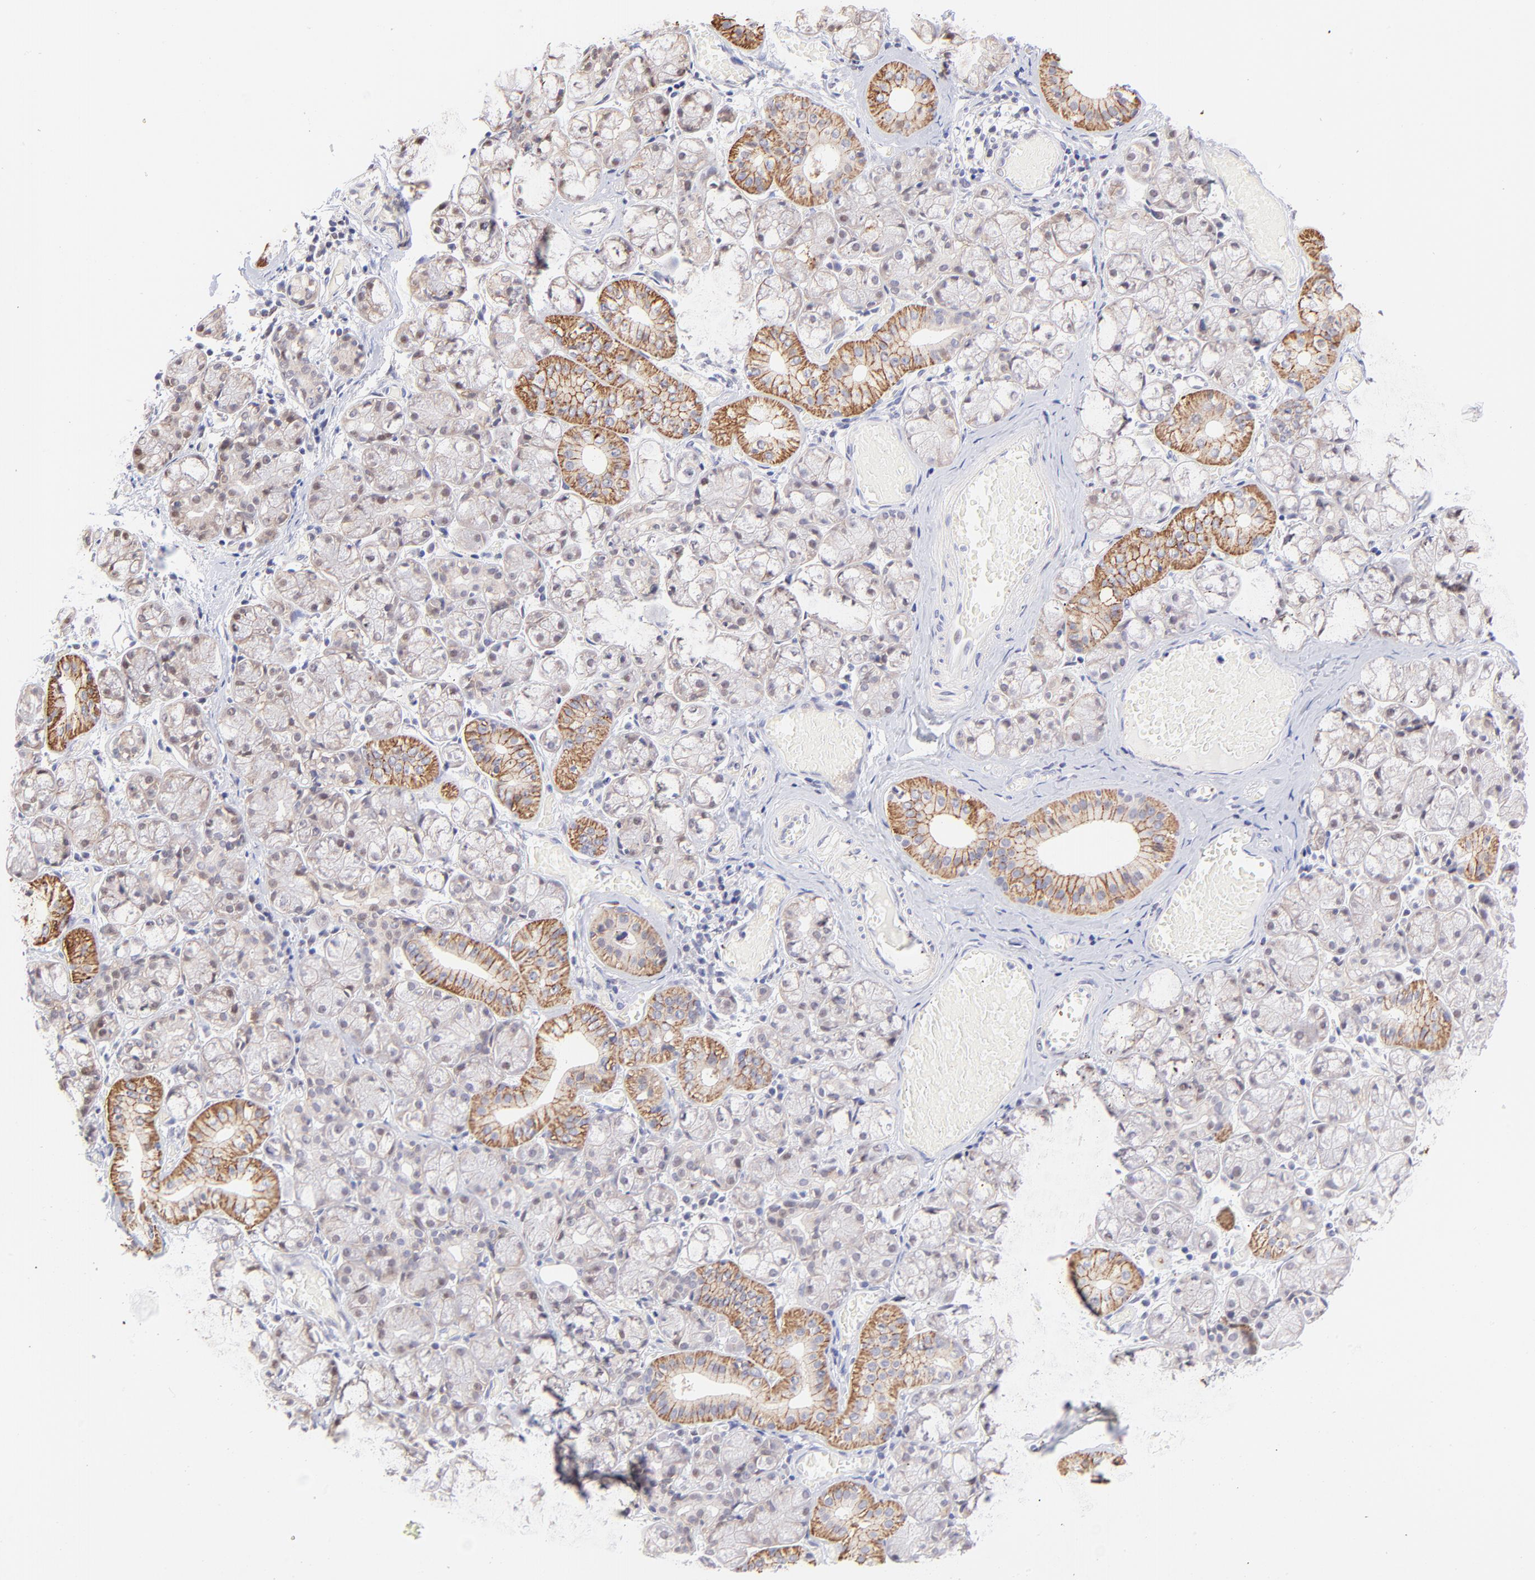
{"staining": {"intensity": "strong", "quantity": "<25%", "location": "cytoplasmic/membranous"}, "tissue": "salivary gland", "cell_type": "Glandular cells", "image_type": "normal", "snomed": [{"axis": "morphology", "description": "Normal tissue, NOS"}, {"axis": "topography", "description": "Salivary gland"}], "caption": "Strong cytoplasmic/membranous protein positivity is seen in about <25% of glandular cells in salivary gland.", "gene": "PBDC1", "patient": {"sex": "female", "age": 24}}